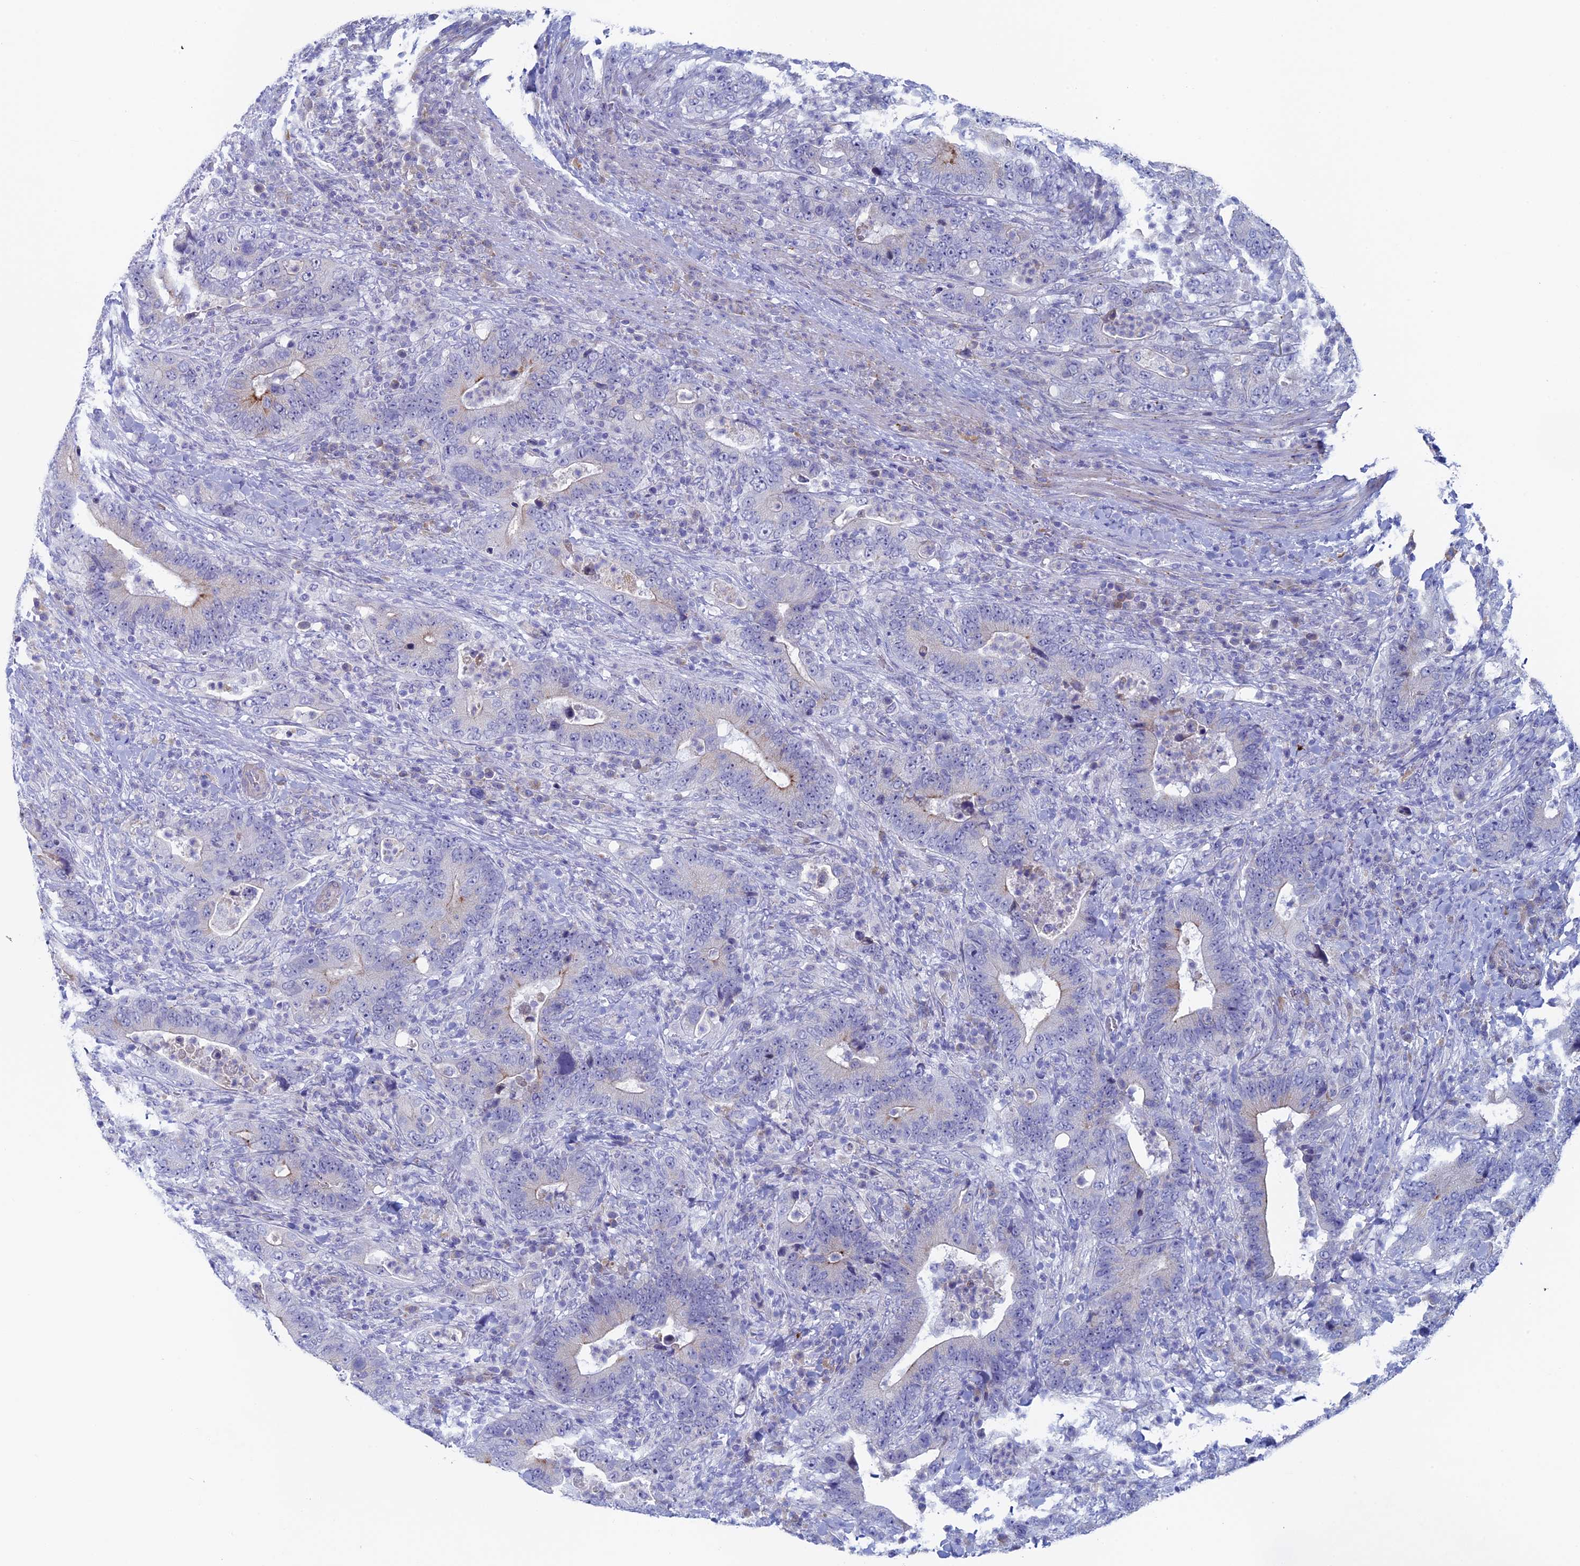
{"staining": {"intensity": "negative", "quantity": "none", "location": "none"}, "tissue": "colorectal cancer", "cell_type": "Tumor cells", "image_type": "cancer", "snomed": [{"axis": "morphology", "description": "Adenocarcinoma, NOS"}, {"axis": "topography", "description": "Colon"}], "caption": "Immunohistochemical staining of colorectal cancer demonstrates no significant expression in tumor cells.", "gene": "MAGEB6", "patient": {"sex": "female", "age": 75}}